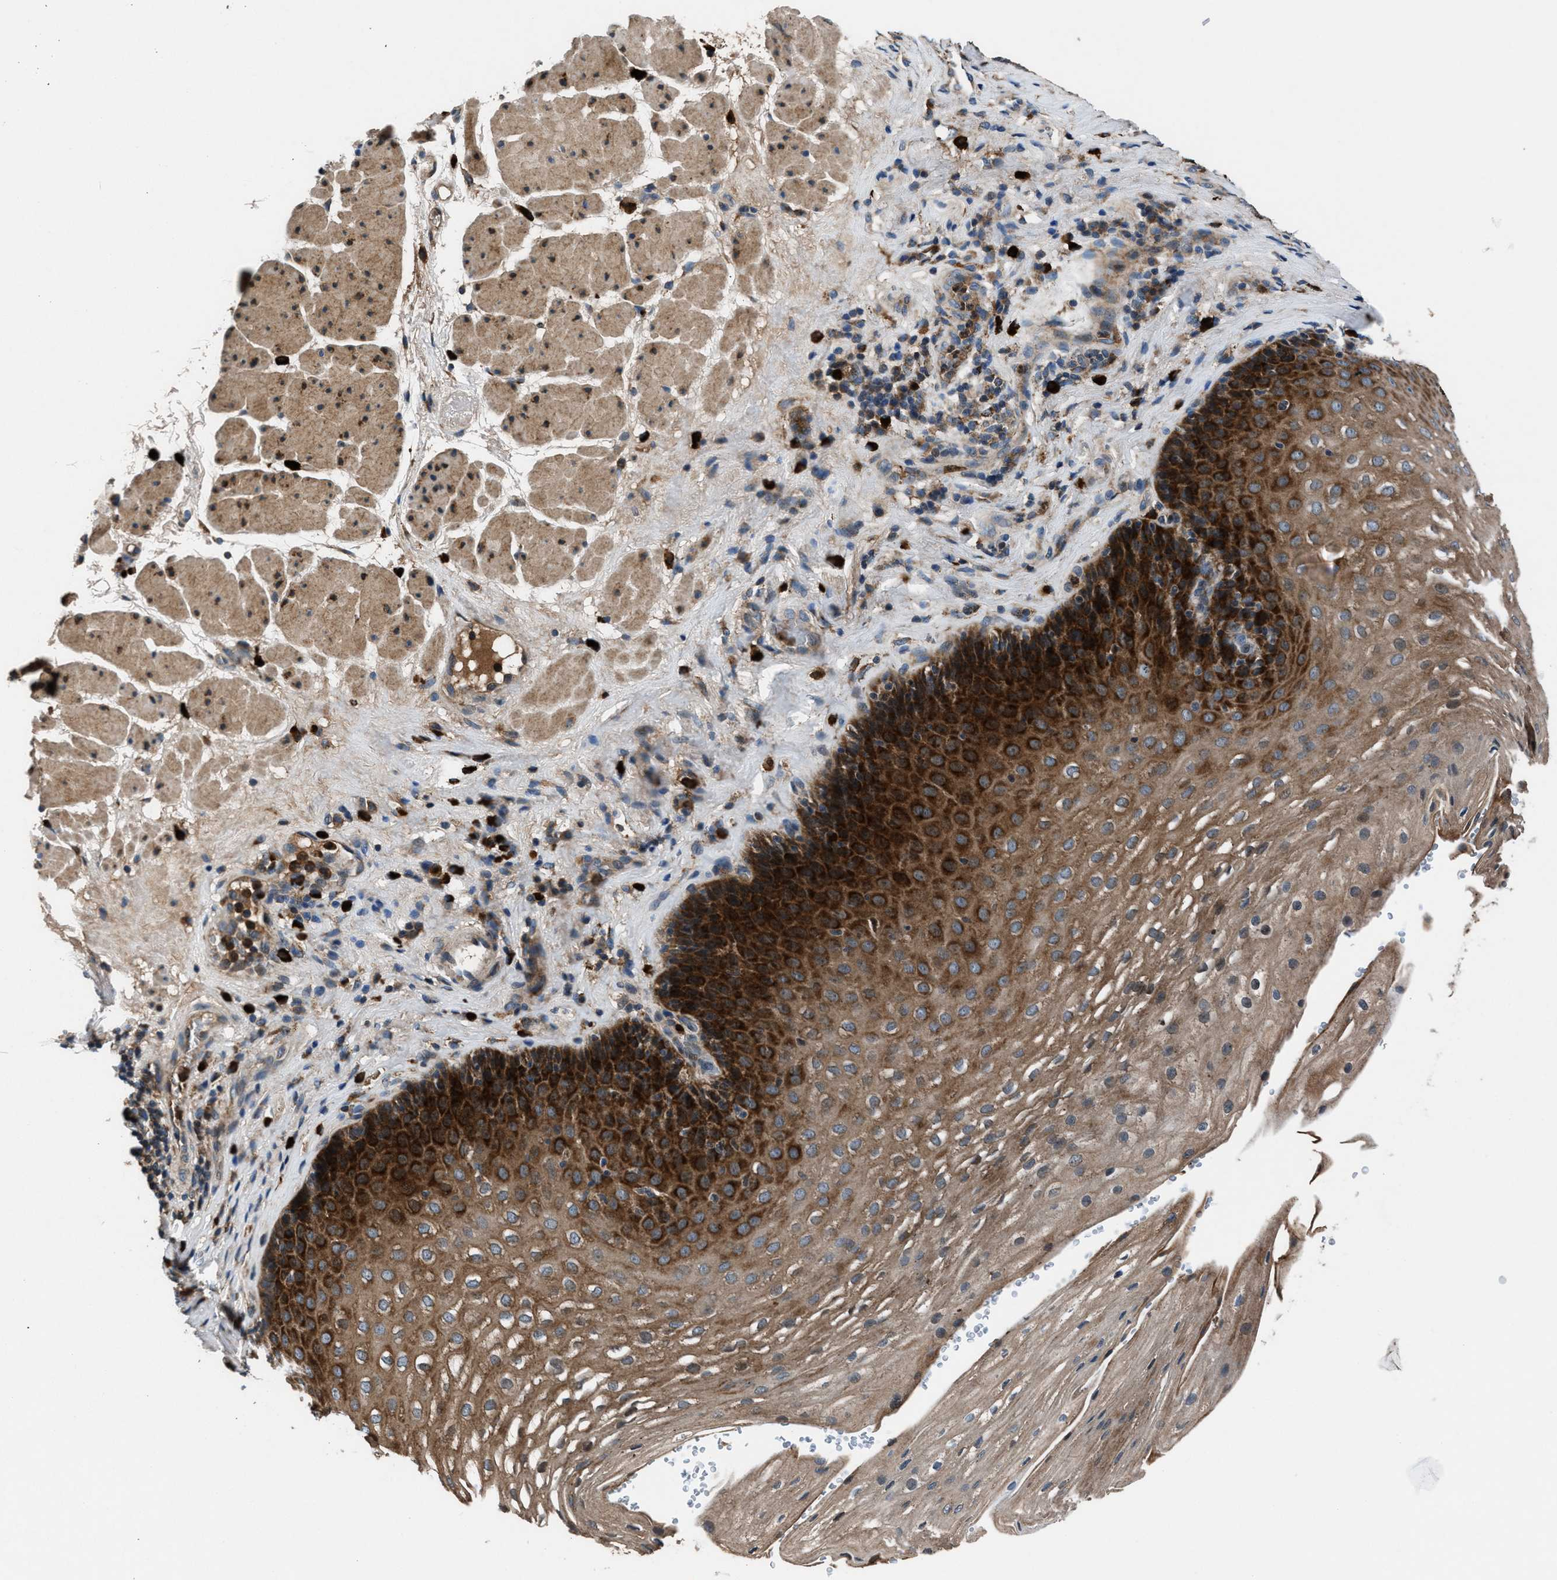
{"staining": {"intensity": "strong", "quantity": ">75%", "location": "cytoplasmic/membranous"}, "tissue": "esophagus", "cell_type": "Squamous epithelial cells", "image_type": "normal", "snomed": [{"axis": "morphology", "description": "Normal tissue, NOS"}, {"axis": "topography", "description": "Esophagus"}], "caption": "About >75% of squamous epithelial cells in benign human esophagus reveal strong cytoplasmic/membranous protein staining as visualized by brown immunohistochemical staining.", "gene": "FAM221A", "patient": {"sex": "female", "age": 66}}